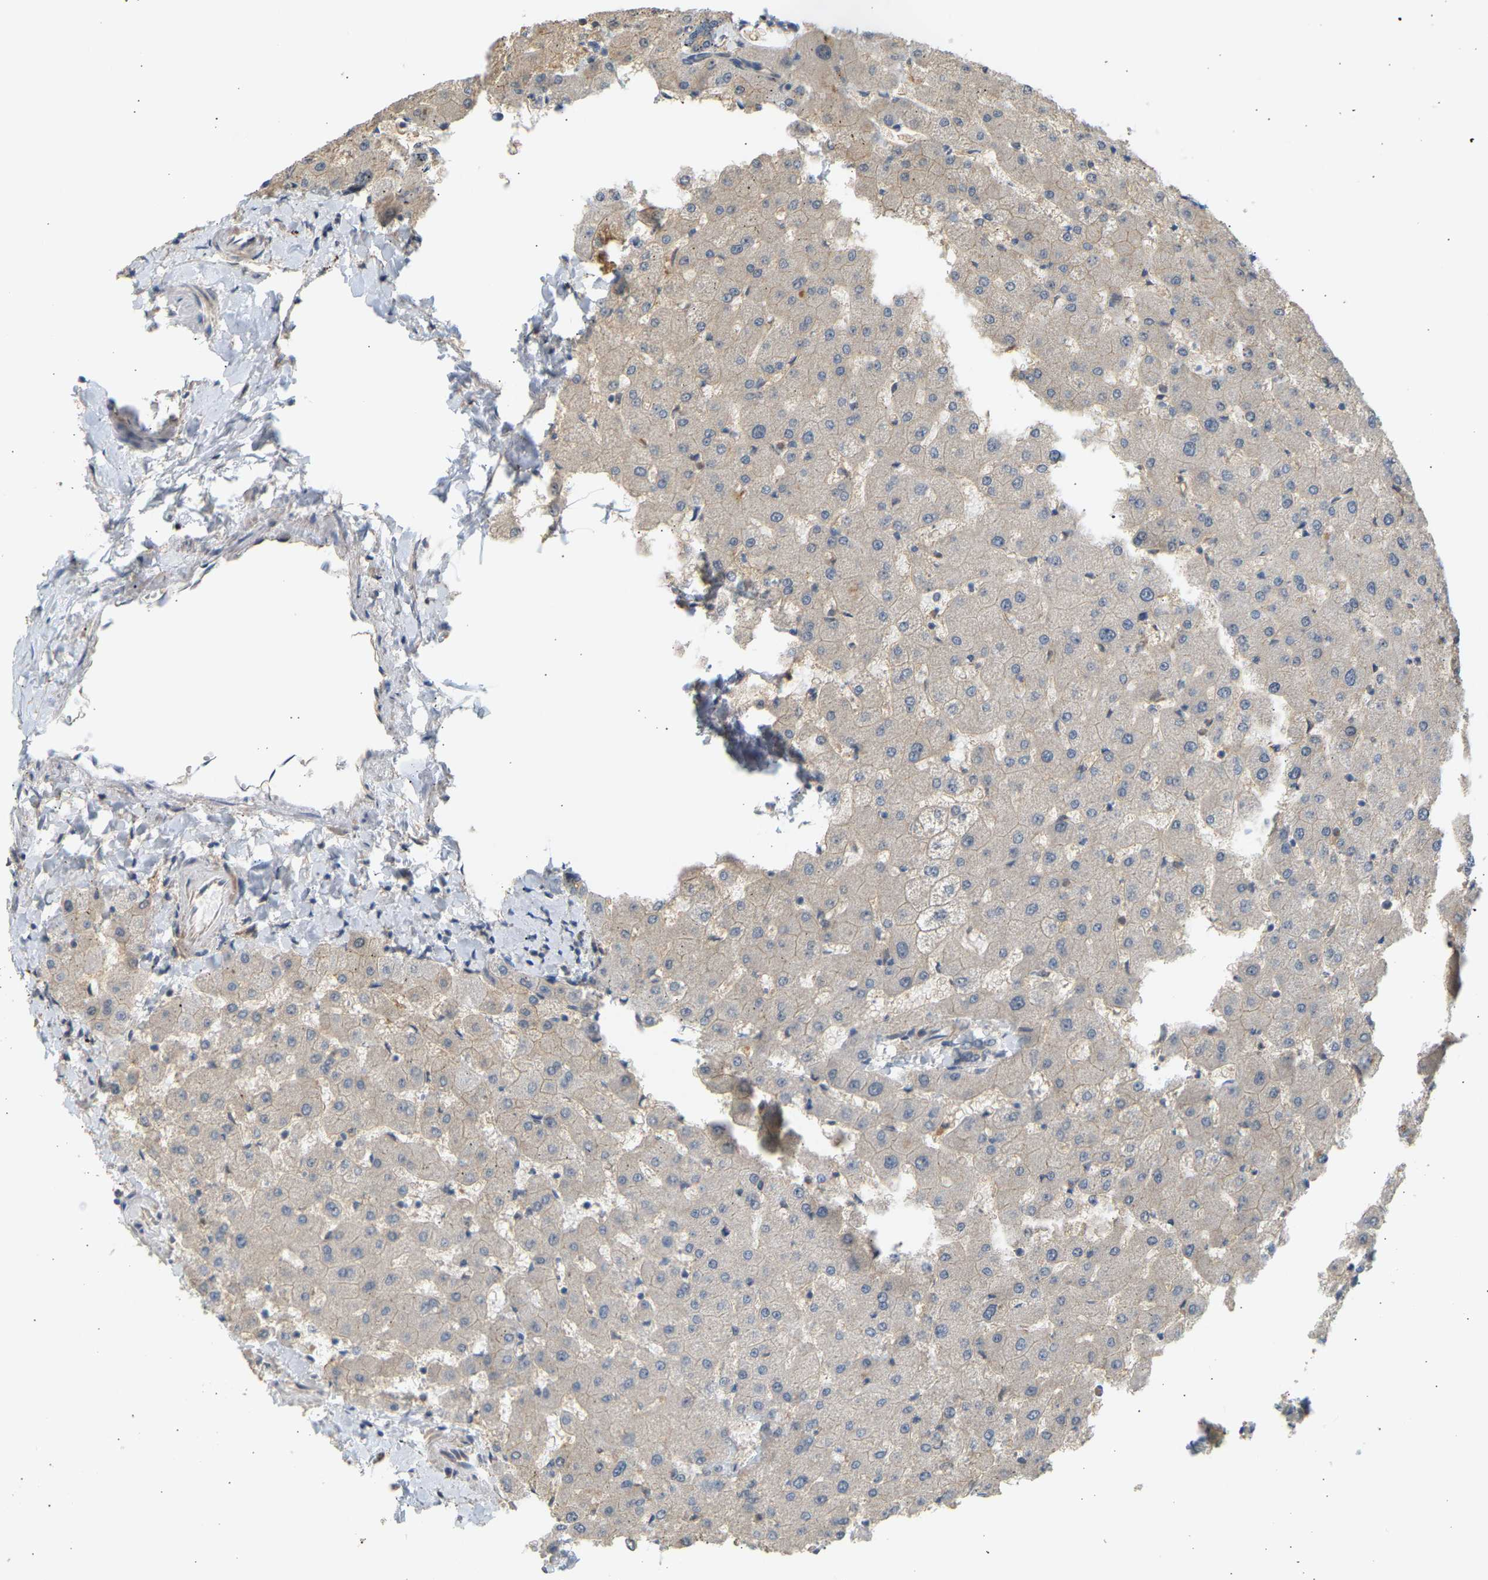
{"staining": {"intensity": "weak", "quantity": ">75%", "location": "cytoplasmic/membranous"}, "tissue": "liver", "cell_type": "Cholangiocytes", "image_type": "normal", "snomed": [{"axis": "morphology", "description": "Normal tissue, NOS"}, {"axis": "topography", "description": "Liver"}], "caption": "DAB (3,3'-diaminobenzidine) immunohistochemical staining of benign liver shows weak cytoplasmic/membranous protein positivity in about >75% of cholangiocytes.", "gene": "RGL1", "patient": {"sex": "female", "age": 63}}